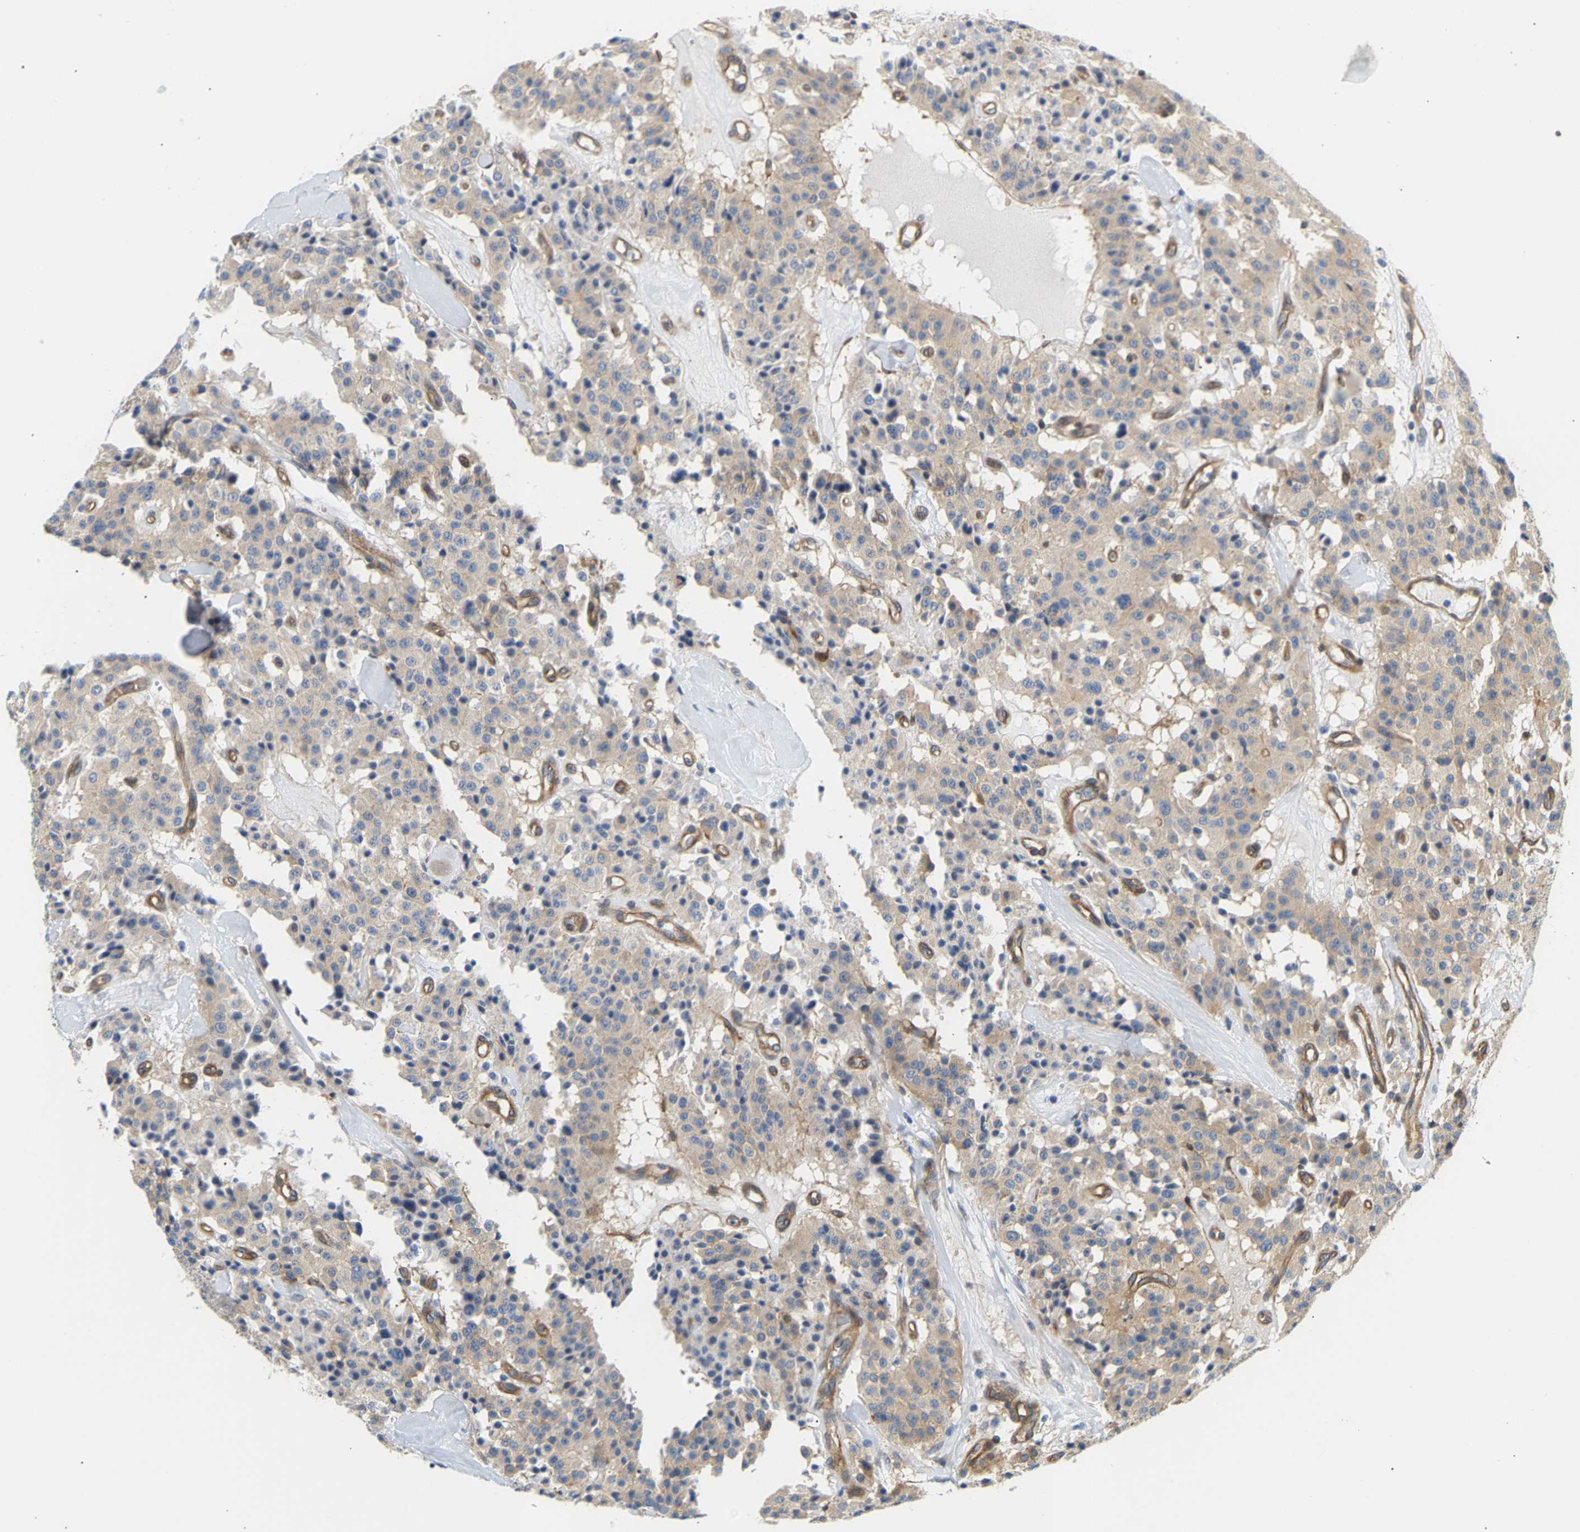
{"staining": {"intensity": "weak", "quantity": "<25%", "location": "cytoplasmic/membranous"}, "tissue": "carcinoid", "cell_type": "Tumor cells", "image_type": "cancer", "snomed": [{"axis": "morphology", "description": "Carcinoid, malignant, NOS"}, {"axis": "topography", "description": "Lung"}], "caption": "A high-resolution image shows immunohistochemistry staining of carcinoid (malignant), which demonstrates no significant expression in tumor cells.", "gene": "PAWR", "patient": {"sex": "male", "age": 30}}